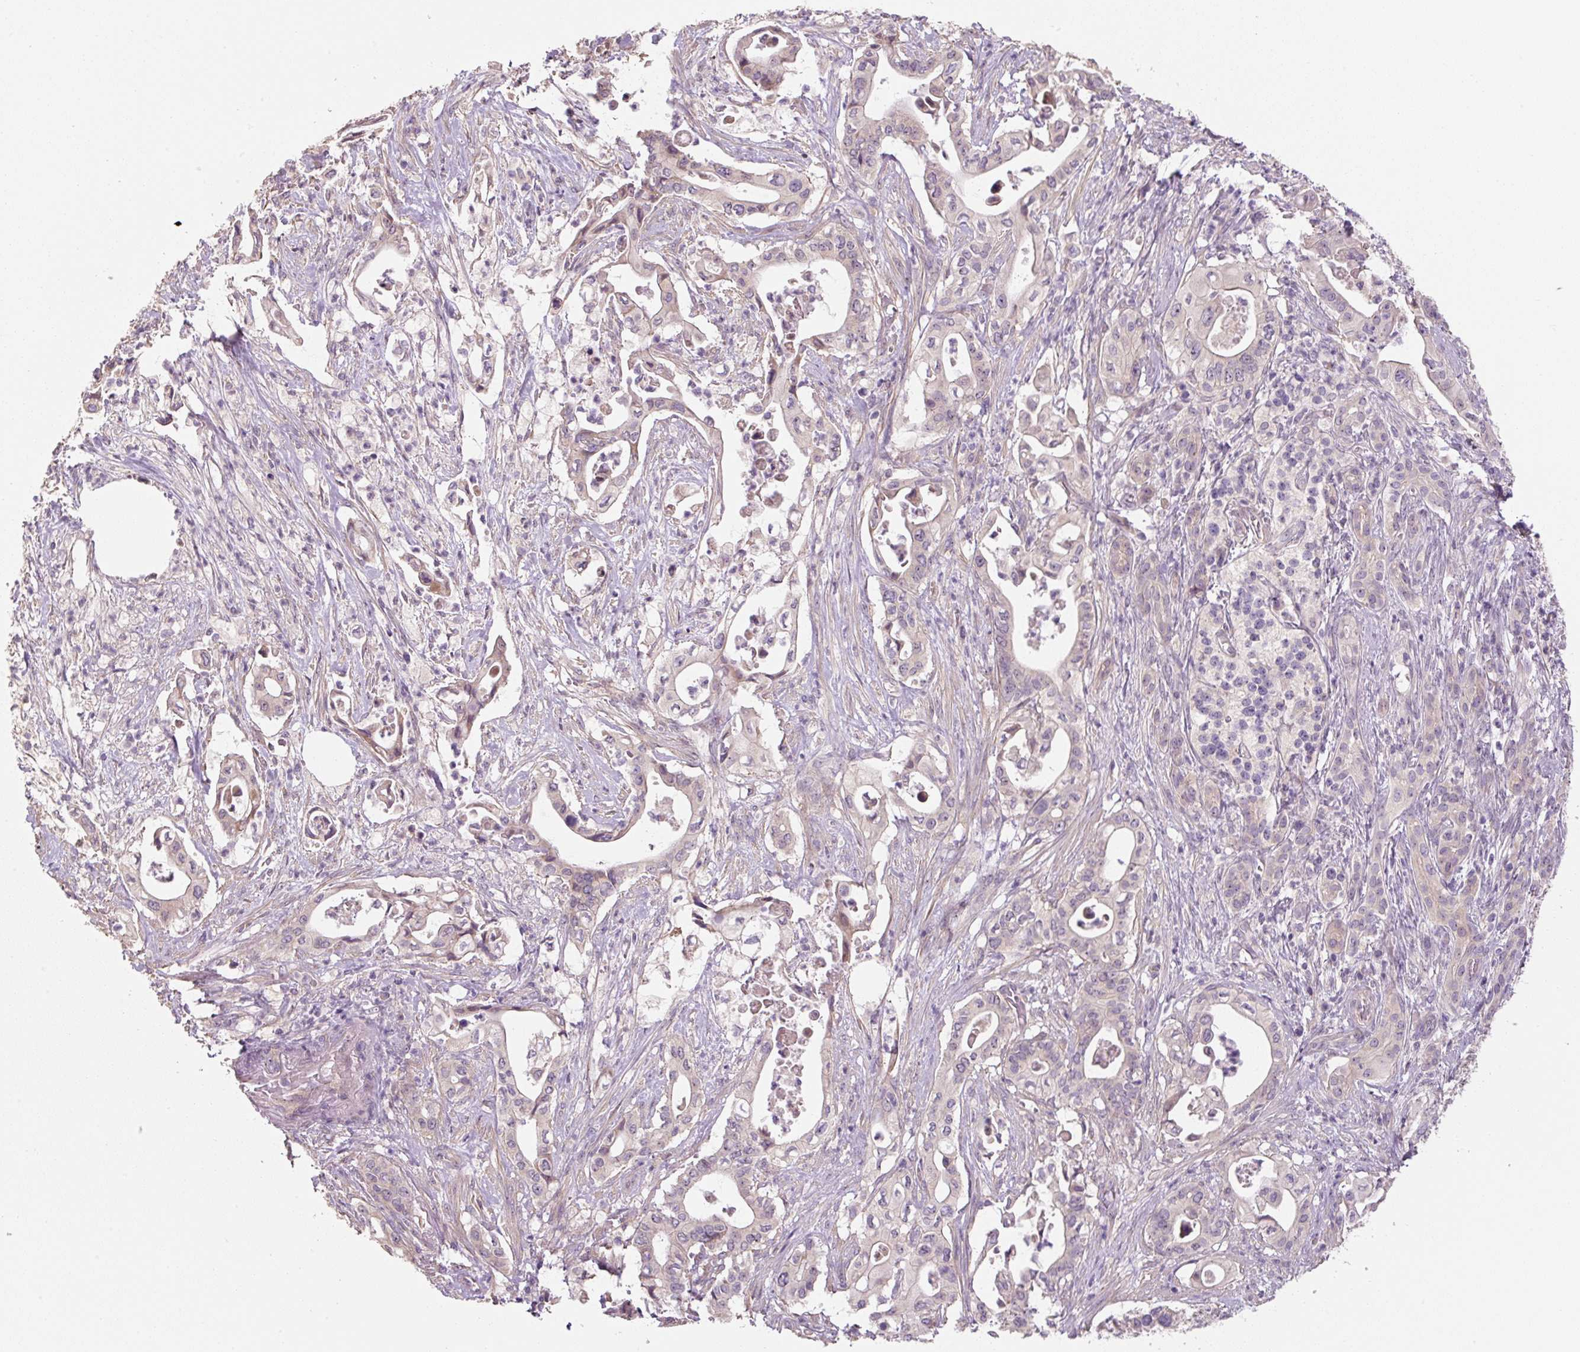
{"staining": {"intensity": "weak", "quantity": "<25%", "location": "cytoplasmic/membranous"}, "tissue": "pancreatic cancer", "cell_type": "Tumor cells", "image_type": "cancer", "snomed": [{"axis": "morphology", "description": "Adenocarcinoma, NOS"}, {"axis": "topography", "description": "Pancreas"}], "caption": "IHC histopathology image of adenocarcinoma (pancreatic) stained for a protein (brown), which shows no staining in tumor cells. (Immunohistochemistry, brightfield microscopy, high magnification).", "gene": "TMEM151B", "patient": {"sex": "female", "age": 77}}